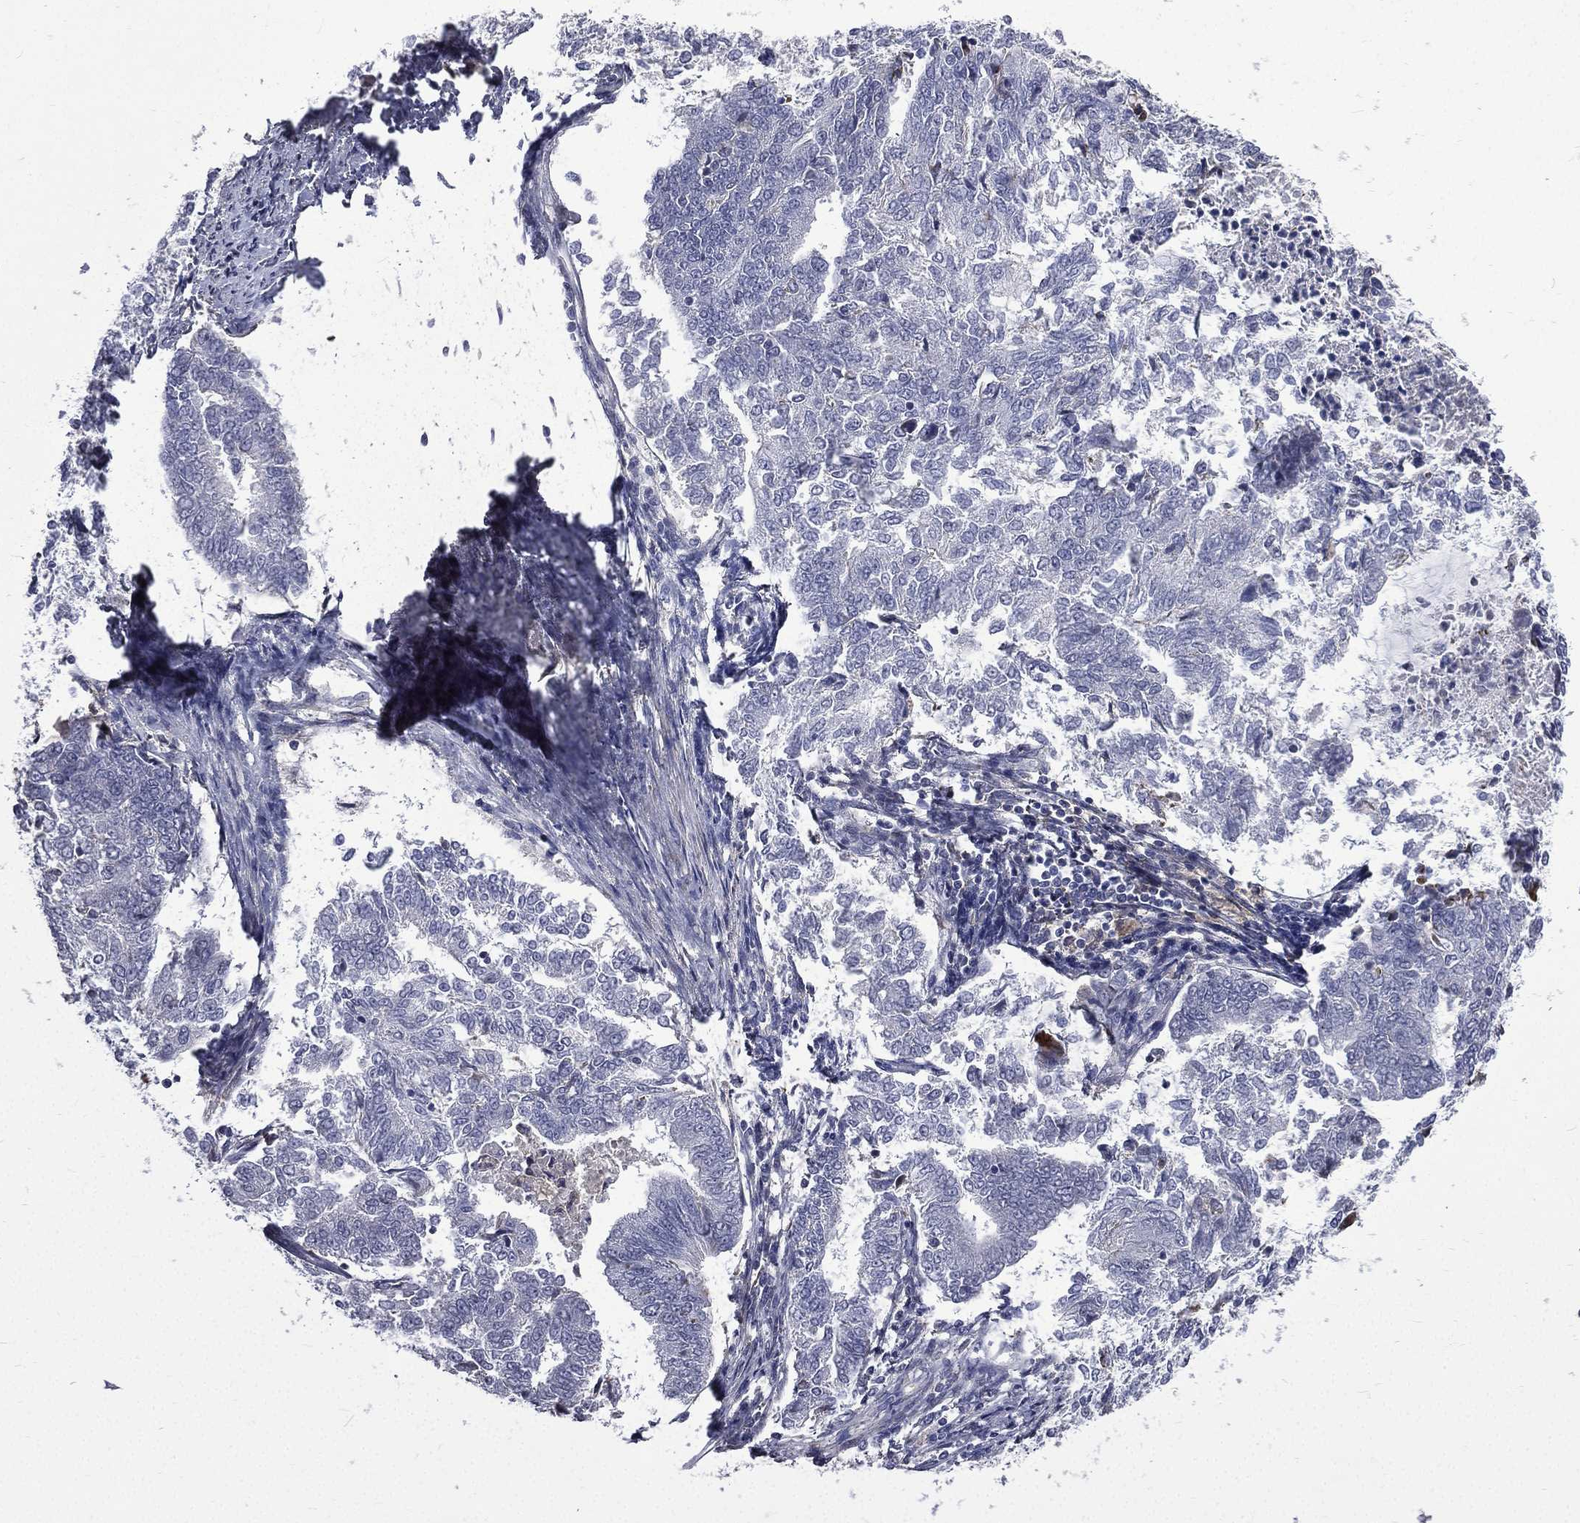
{"staining": {"intensity": "negative", "quantity": "none", "location": "none"}, "tissue": "endometrial cancer", "cell_type": "Tumor cells", "image_type": "cancer", "snomed": [{"axis": "morphology", "description": "Adenocarcinoma, NOS"}, {"axis": "topography", "description": "Endometrium"}], "caption": "There is no significant positivity in tumor cells of endometrial cancer.", "gene": "FGG", "patient": {"sex": "female", "age": 65}}